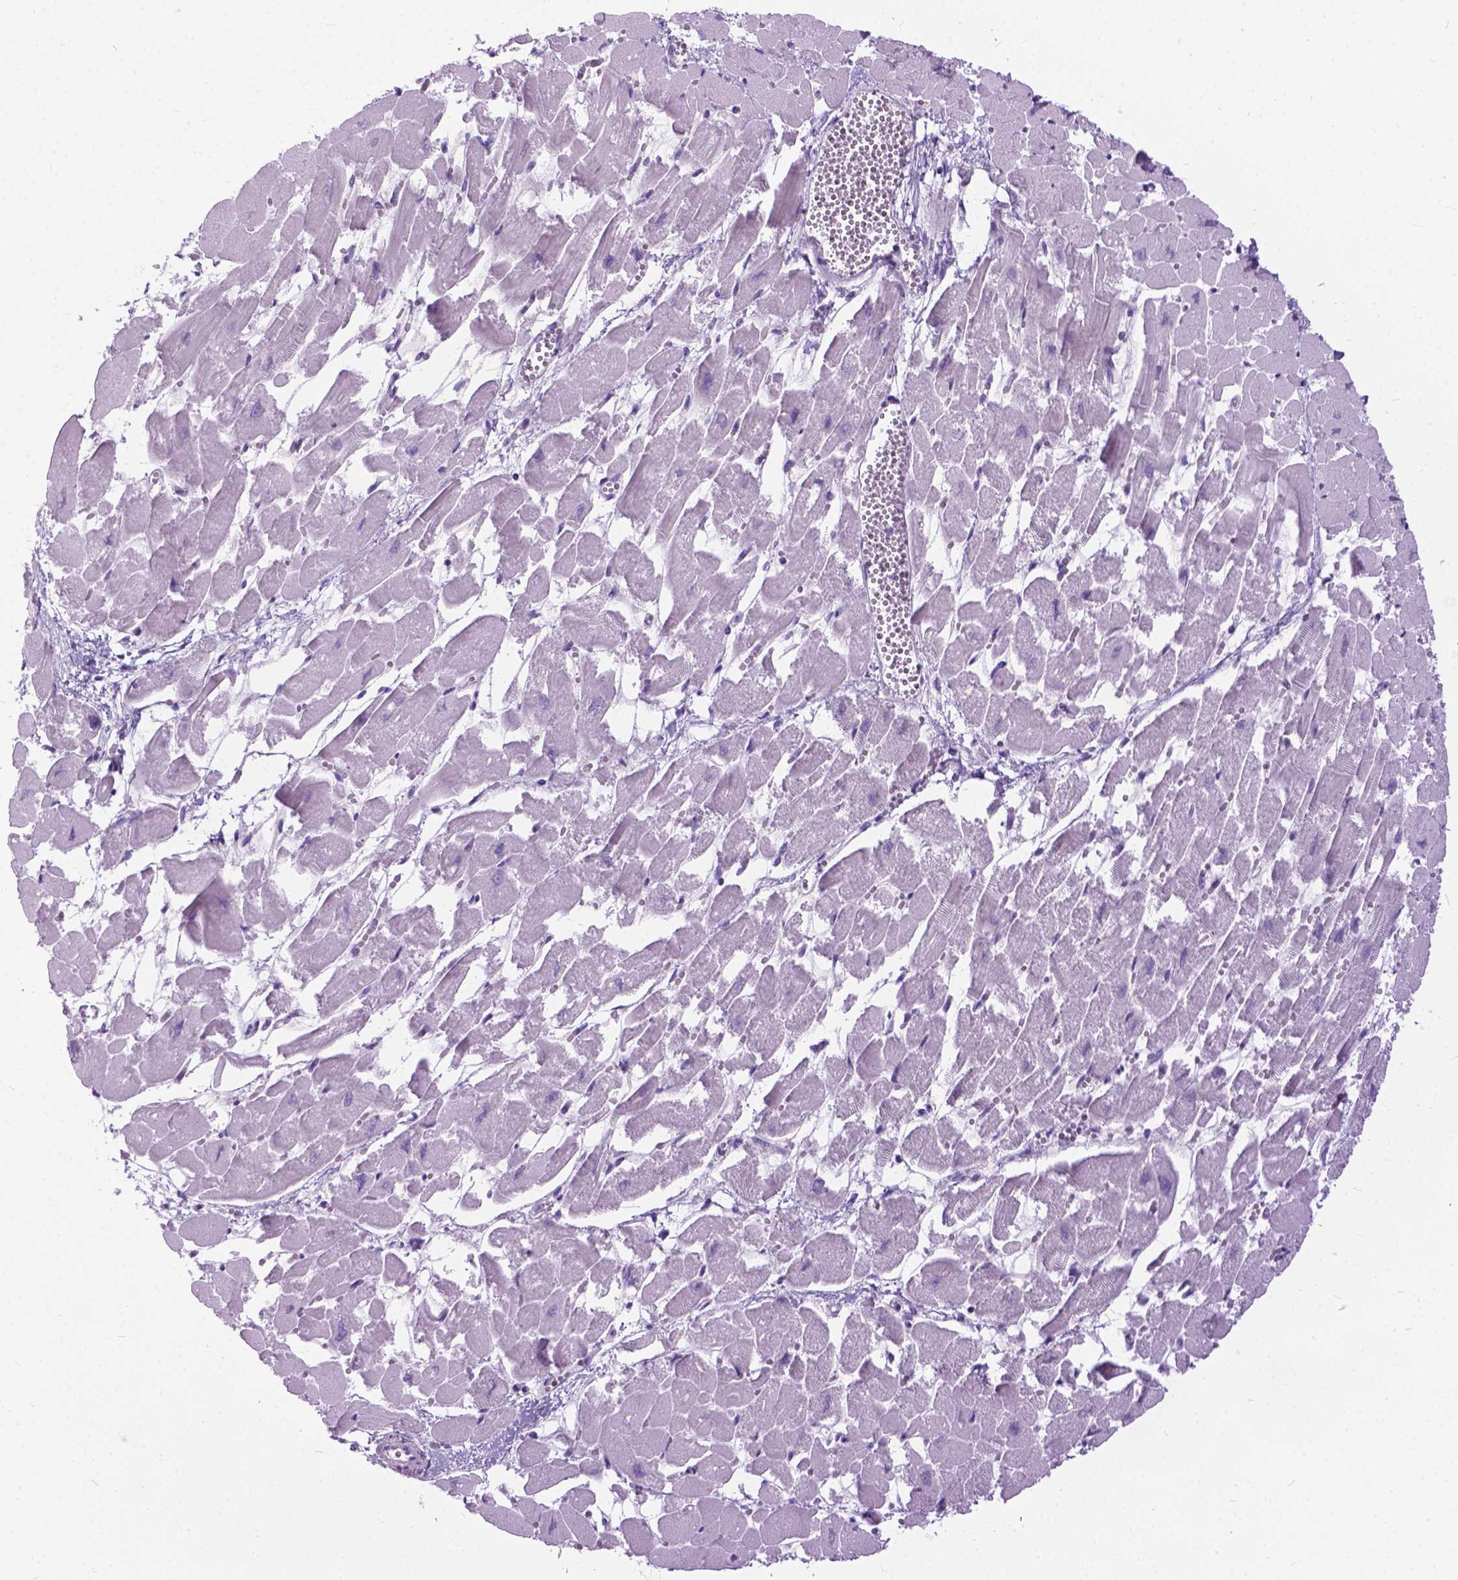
{"staining": {"intensity": "negative", "quantity": "none", "location": "none"}, "tissue": "heart muscle", "cell_type": "Cardiomyocytes", "image_type": "normal", "snomed": [{"axis": "morphology", "description": "Normal tissue, NOS"}, {"axis": "topography", "description": "Heart"}], "caption": "Human heart muscle stained for a protein using immunohistochemistry shows no positivity in cardiomyocytes.", "gene": "APCDD1L", "patient": {"sex": "female", "age": 52}}